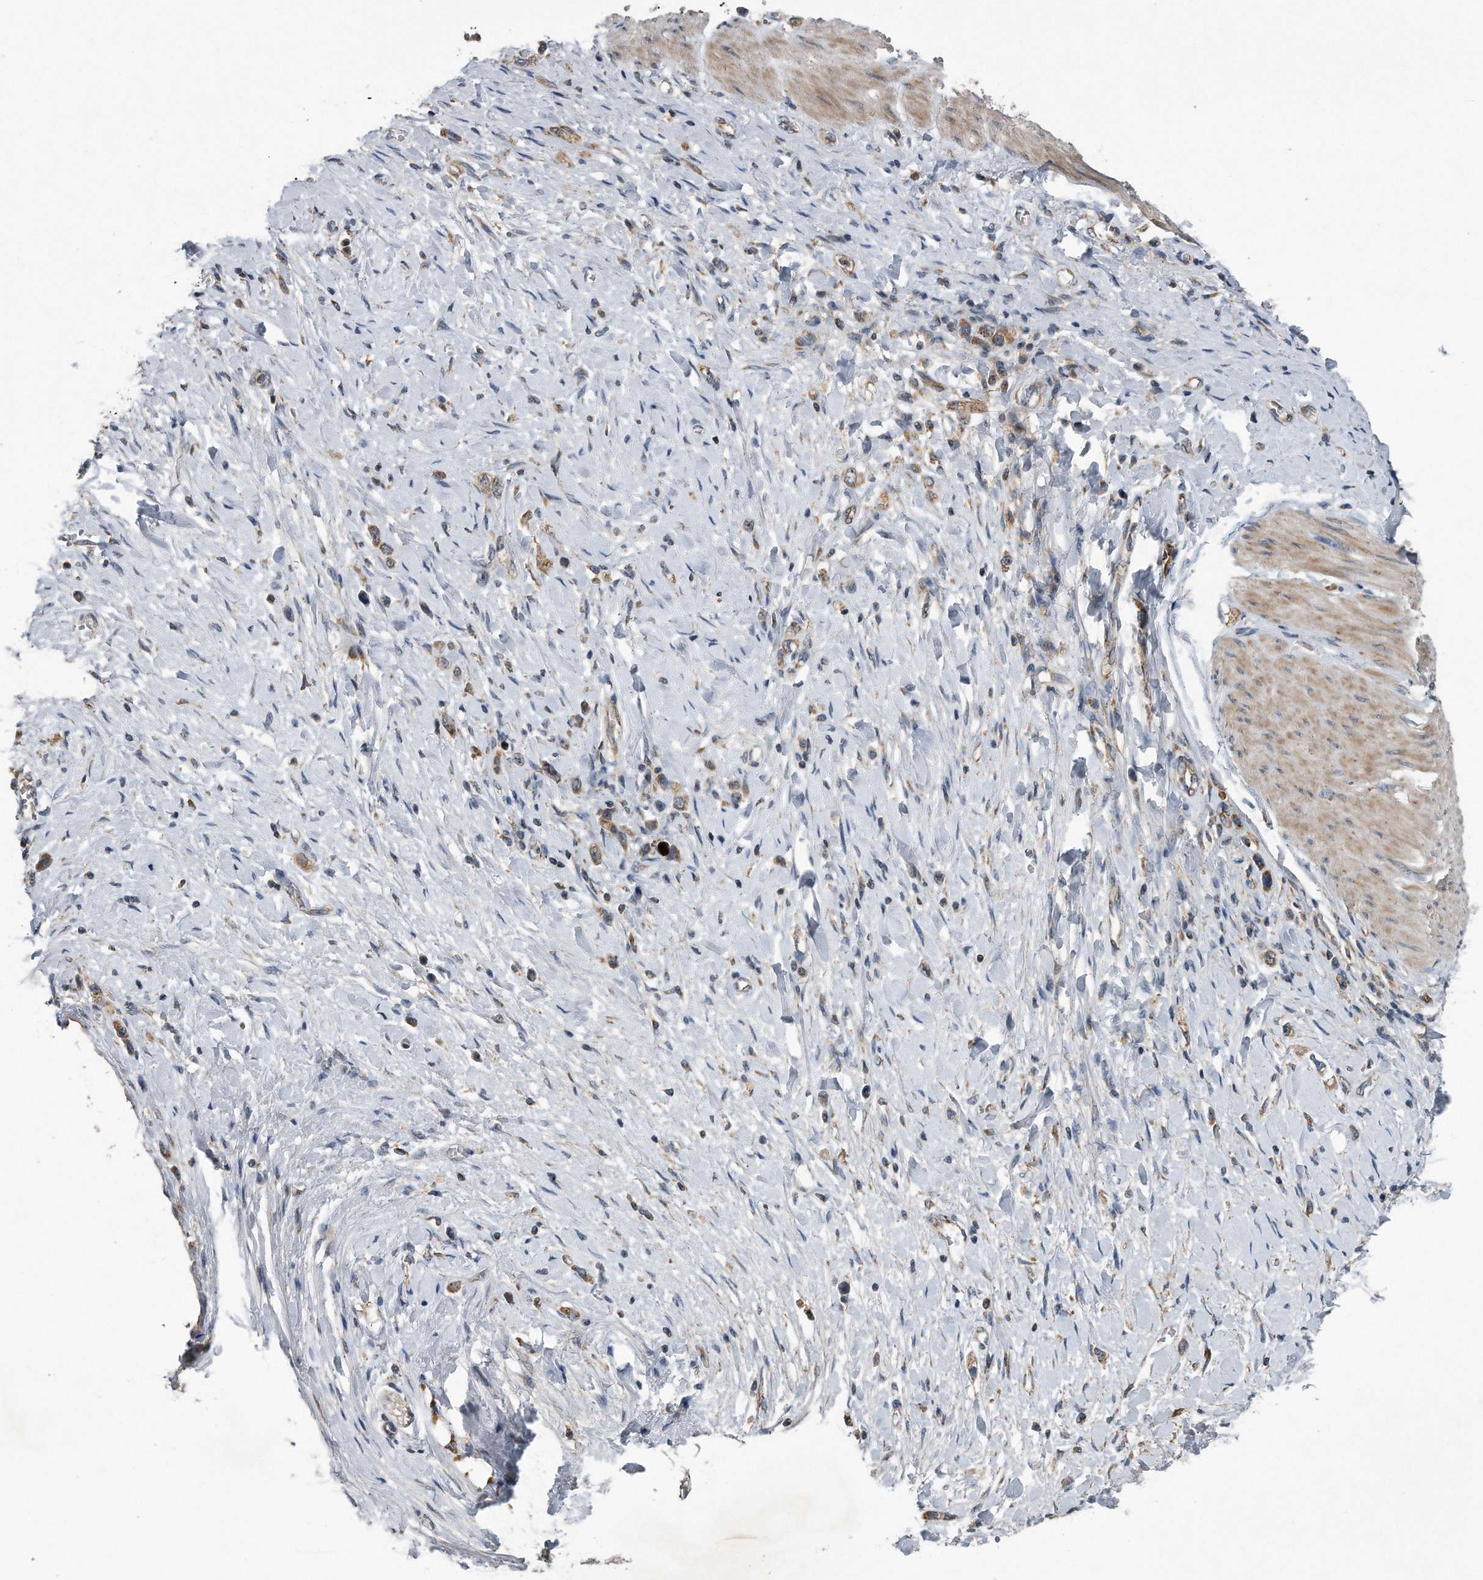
{"staining": {"intensity": "moderate", "quantity": ">75%", "location": "cytoplasmic/membranous"}, "tissue": "stomach cancer", "cell_type": "Tumor cells", "image_type": "cancer", "snomed": [{"axis": "morphology", "description": "Adenocarcinoma, NOS"}, {"axis": "topography", "description": "Stomach"}], "caption": "The photomicrograph shows immunohistochemical staining of stomach cancer (adenocarcinoma). There is moderate cytoplasmic/membranous staining is appreciated in about >75% of tumor cells. (IHC, brightfield microscopy, high magnification).", "gene": "LYRM4", "patient": {"sex": "female", "age": 65}}